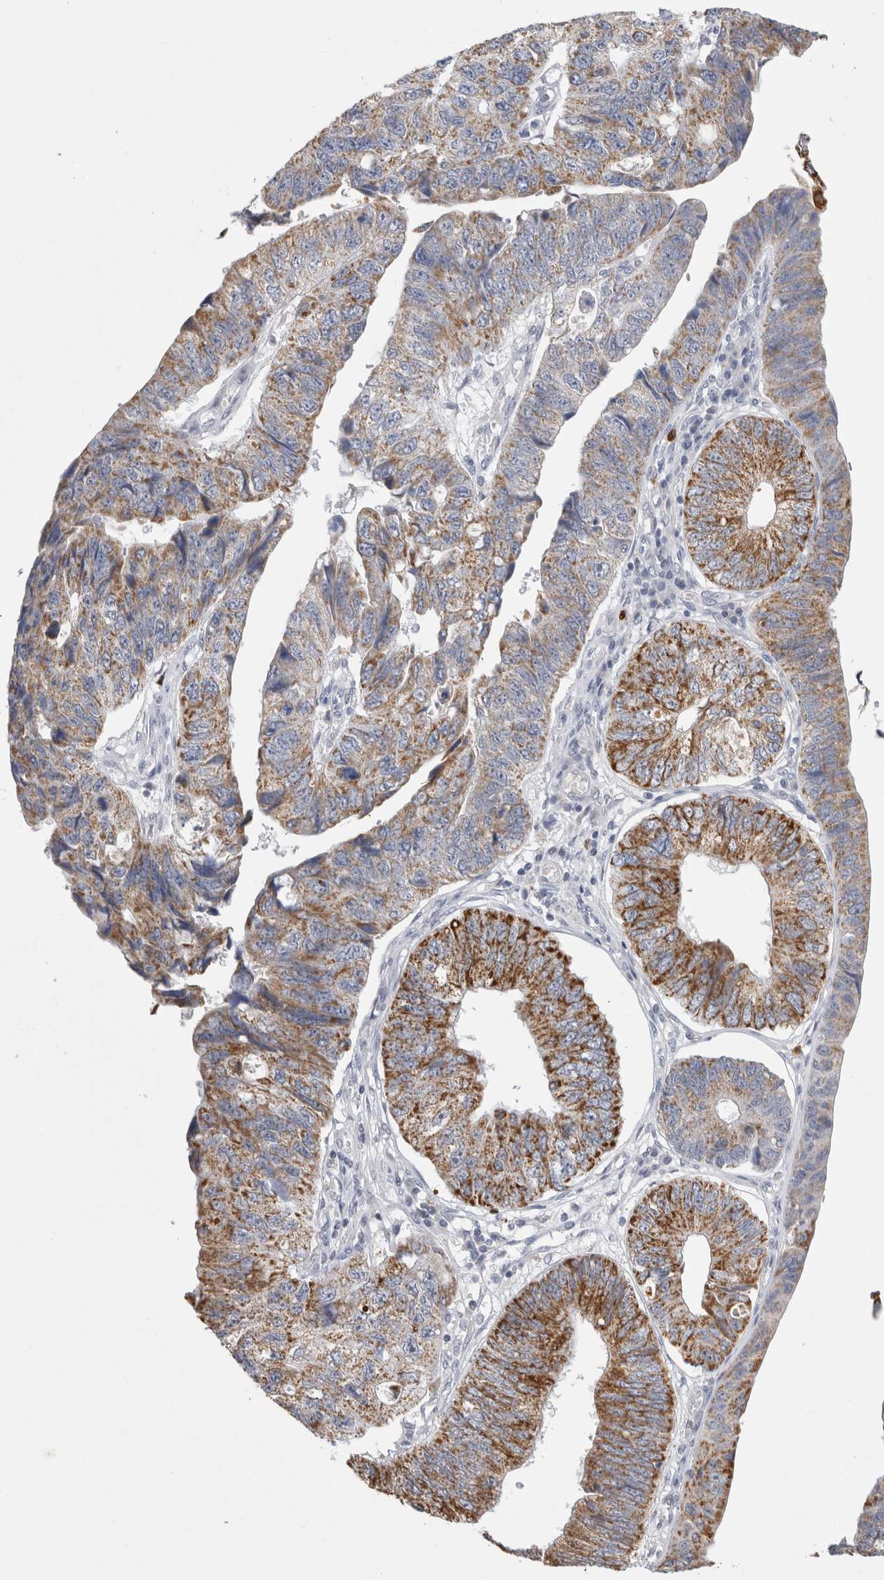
{"staining": {"intensity": "moderate", "quantity": ">75%", "location": "cytoplasmic/membranous"}, "tissue": "stomach cancer", "cell_type": "Tumor cells", "image_type": "cancer", "snomed": [{"axis": "morphology", "description": "Adenocarcinoma, NOS"}, {"axis": "topography", "description": "Stomach"}], "caption": "There is medium levels of moderate cytoplasmic/membranous staining in tumor cells of stomach cancer (adenocarcinoma), as demonstrated by immunohistochemical staining (brown color).", "gene": "AGMAT", "patient": {"sex": "male", "age": 59}}